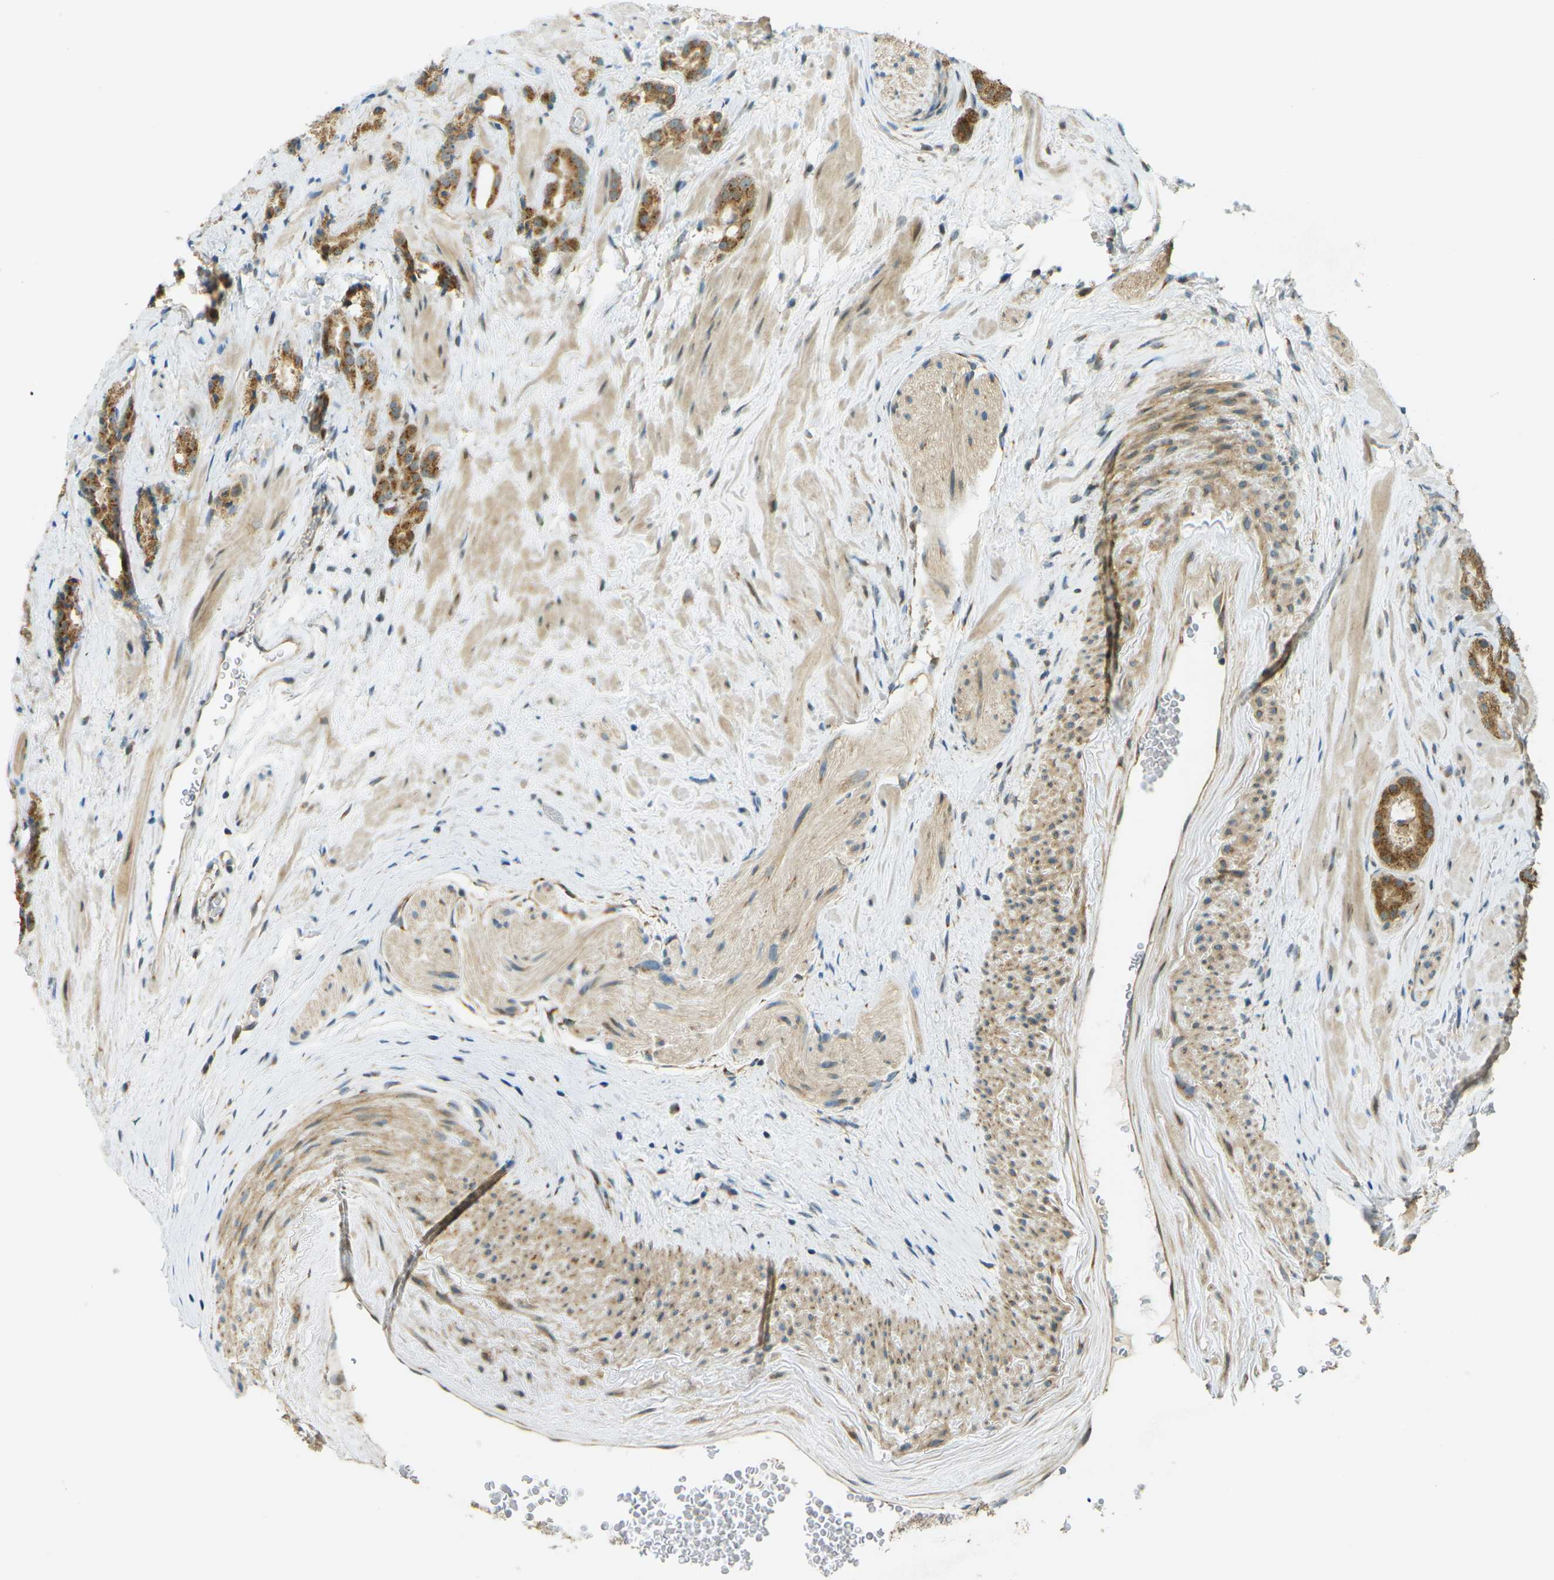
{"staining": {"intensity": "moderate", "quantity": ">75%", "location": "cytoplasmic/membranous"}, "tissue": "prostate cancer", "cell_type": "Tumor cells", "image_type": "cancer", "snomed": [{"axis": "morphology", "description": "Adenocarcinoma, High grade"}, {"axis": "topography", "description": "Prostate"}], "caption": "Prostate cancer stained for a protein (brown) displays moderate cytoplasmic/membranous positive staining in approximately >75% of tumor cells.", "gene": "CCDC186", "patient": {"sex": "male", "age": 64}}